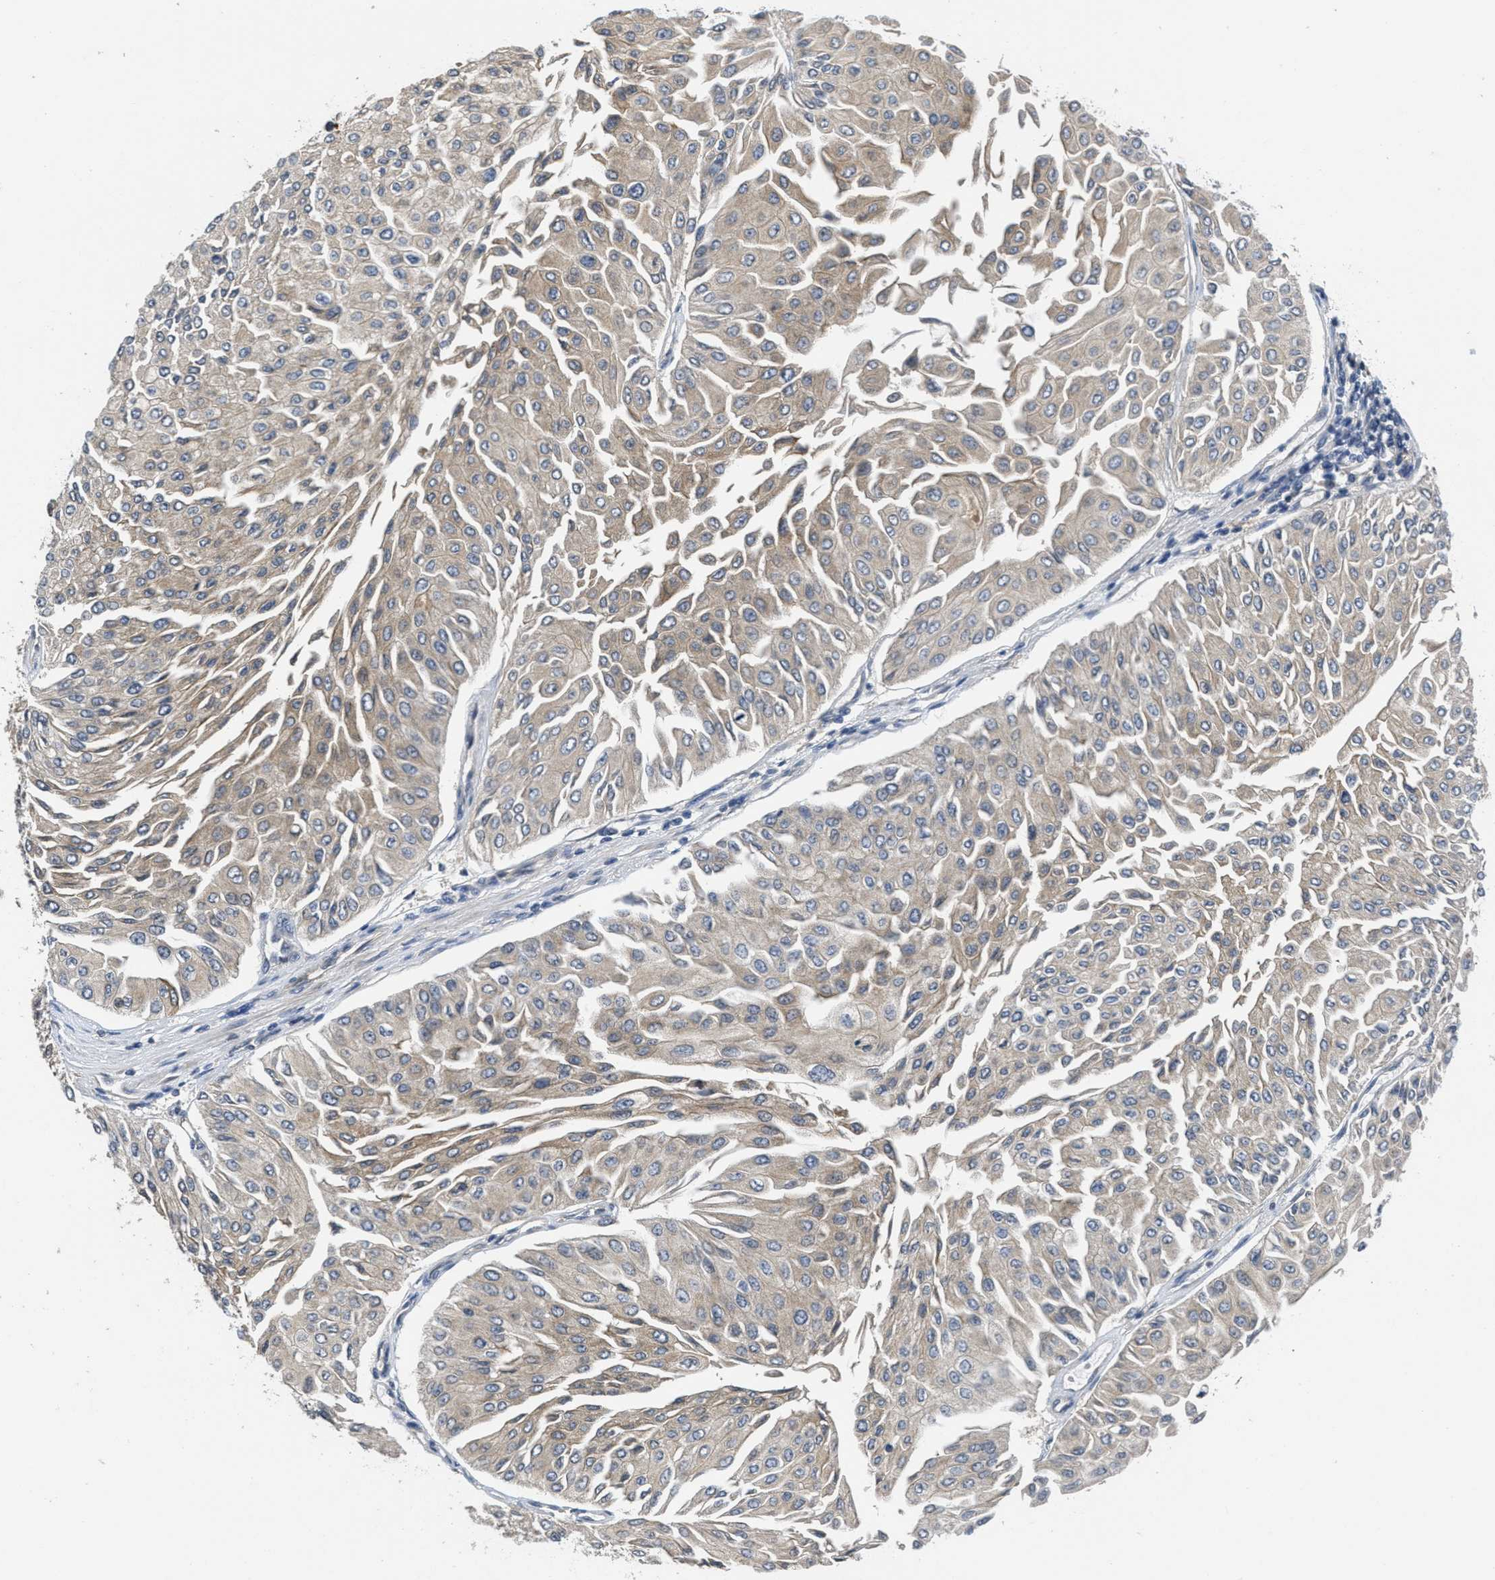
{"staining": {"intensity": "weak", "quantity": ">75%", "location": "cytoplasmic/membranous"}, "tissue": "urothelial cancer", "cell_type": "Tumor cells", "image_type": "cancer", "snomed": [{"axis": "morphology", "description": "Urothelial carcinoma, Low grade"}, {"axis": "topography", "description": "Urinary bladder"}], "caption": "Tumor cells display low levels of weak cytoplasmic/membranous positivity in approximately >75% of cells in low-grade urothelial carcinoma. (Brightfield microscopy of DAB IHC at high magnification).", "gene": "ANGPT1", "patient": {"sex": "male", "age": 67}}